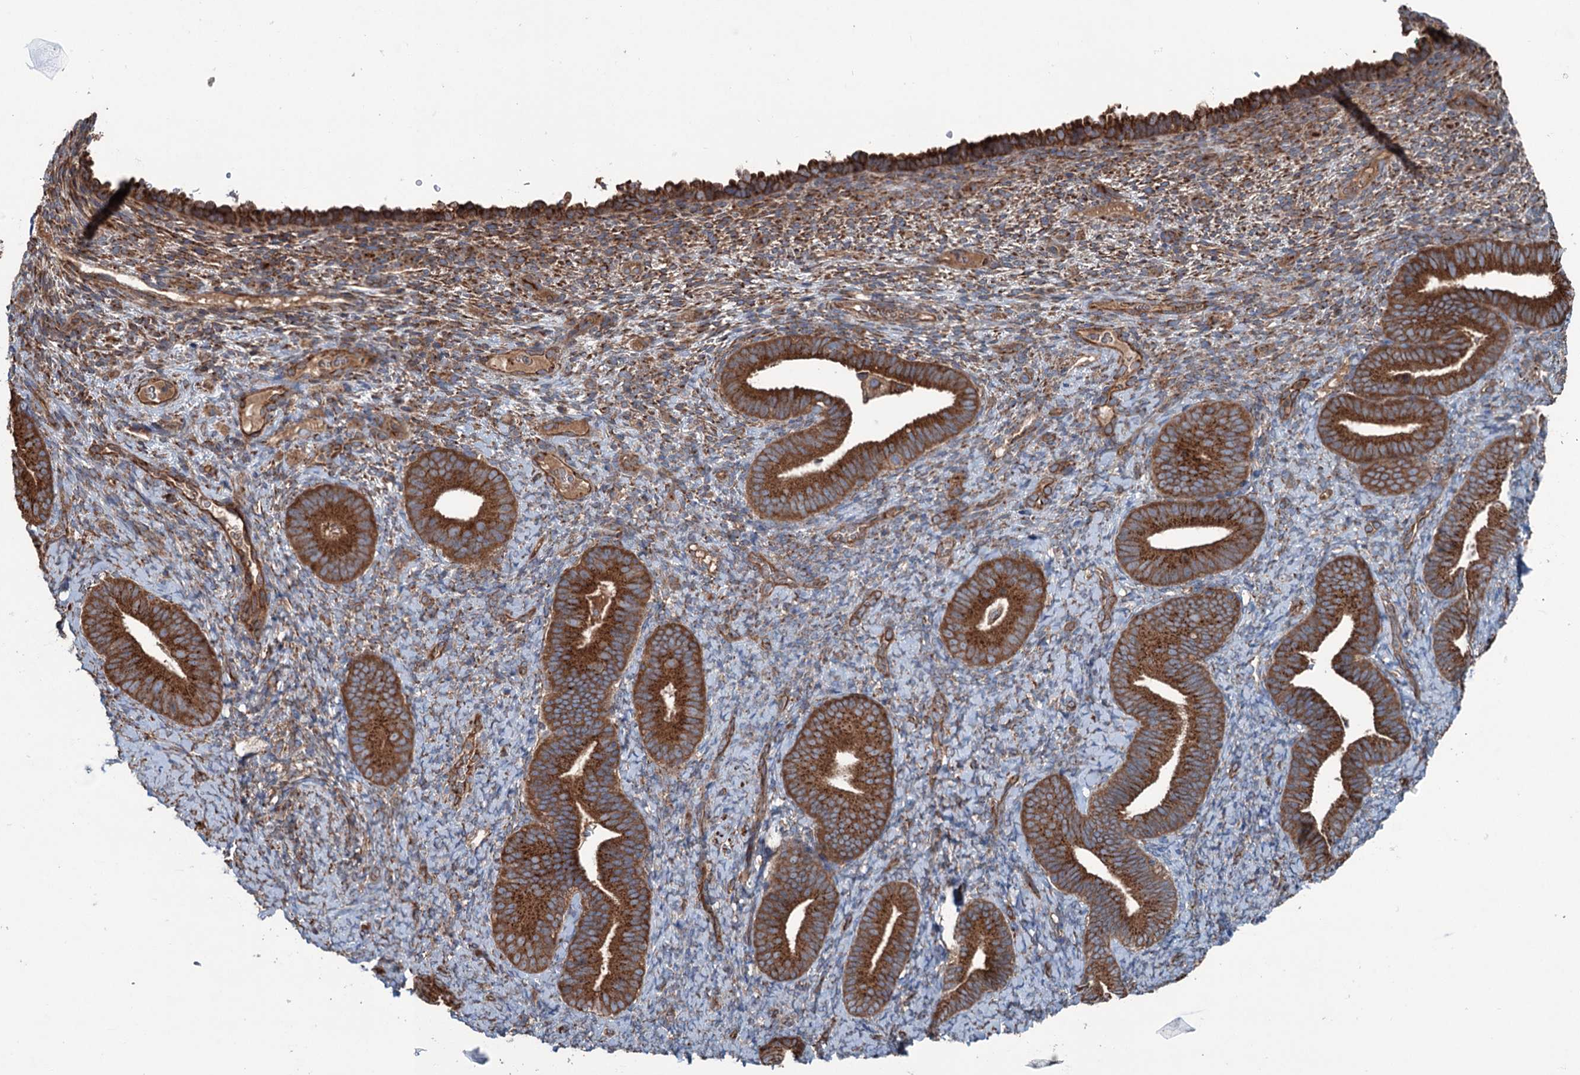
{"staining": {"intensity": "moderate", "quantity": "25%-75%", "location": "cytoplasmic/membranous"}, "tissue": "endometrium", "cell_type": "Cells in endometrial stroma", "image_type": "normal", "snomed": [{"axis": "morphology", "description": "Normal tissue, NOS"}, {"axis": "topography", "description": "Endometrium"}], "caption": "A brown stain highlights moderate cytoplasmic/membranous staining of a protein in cells in endometrial stroma of unremarkable human endometrium.", "gene": "CALCOCO1", "patient": {"sex": "female", "age": 65}}